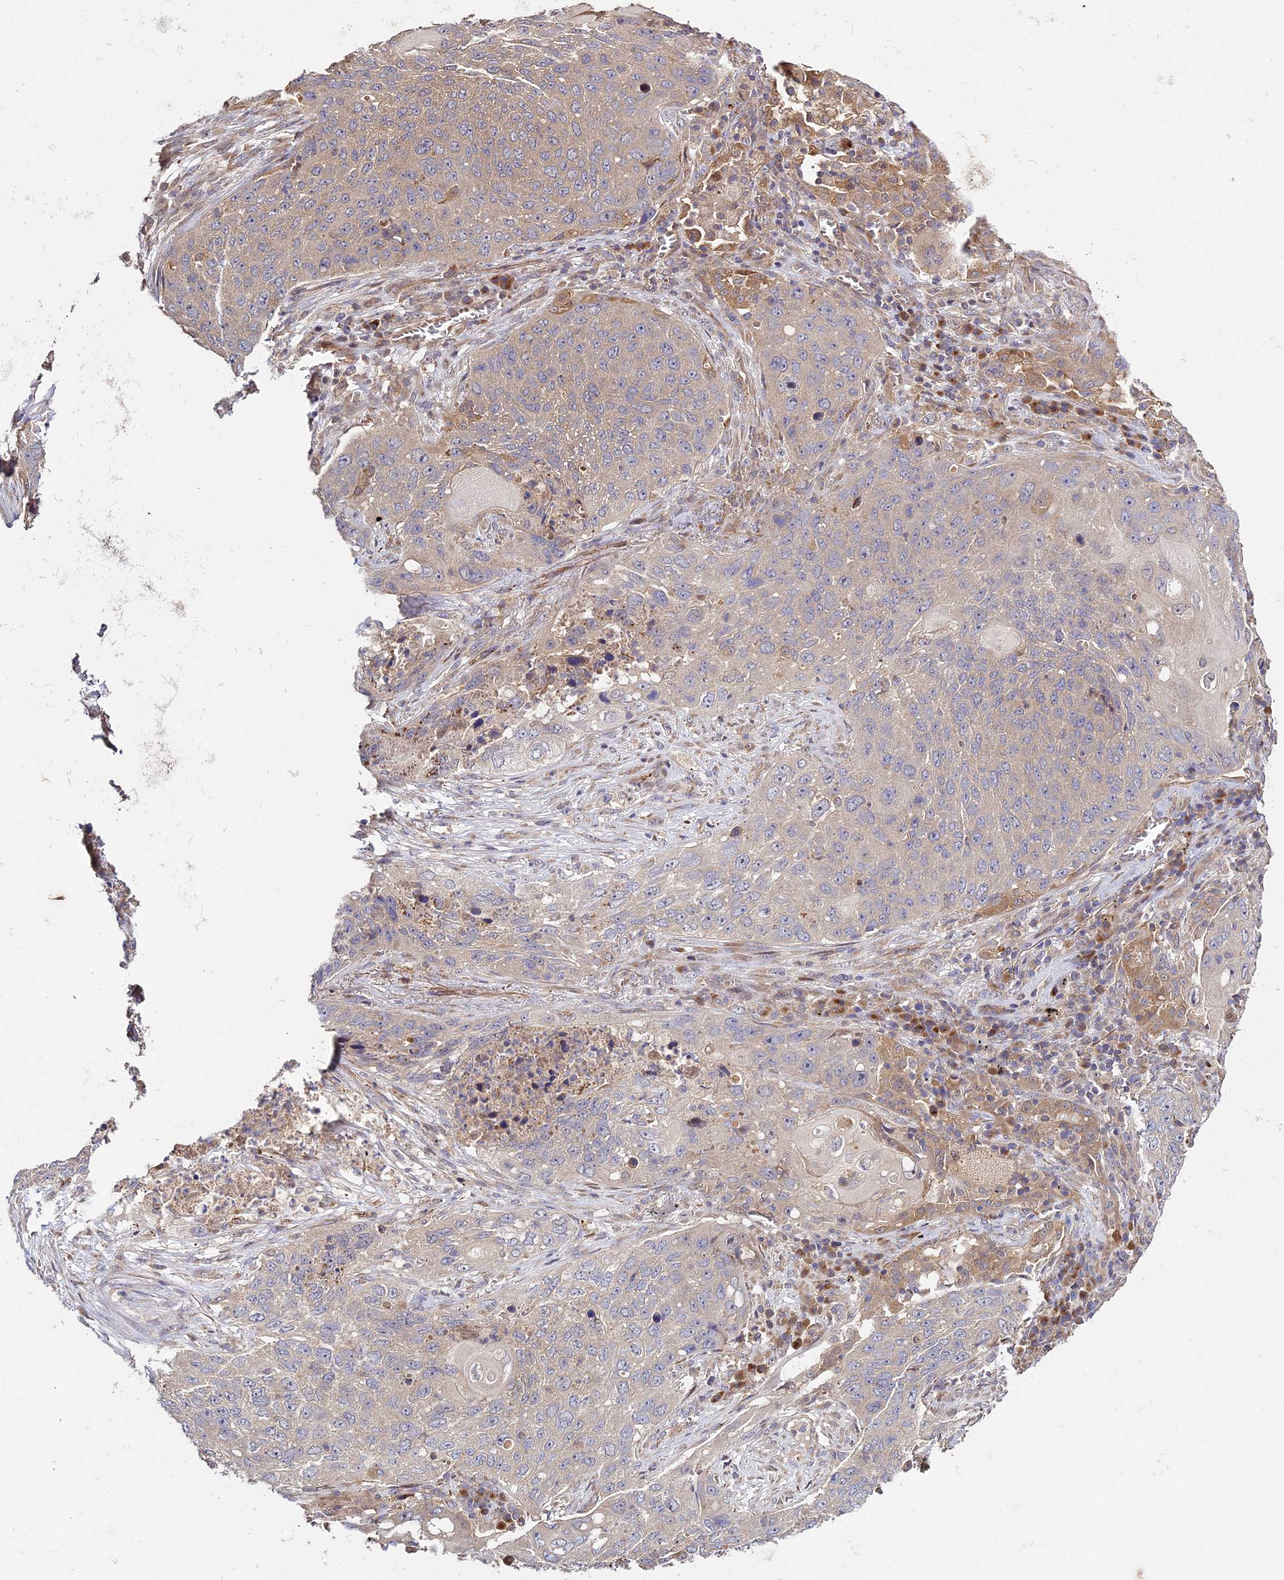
{"staining": {"intensity": "weak", "quantity": "25%-75%", "location": "cytoplasmic/membranous"}, "tissue": "lung cancer", "cell_type": "Tumor cells", "image_type": "cancer", "snomed": [{"axis": "morphology", "description": "Squamous cell carcinoma, NOS"}, {"axis": "topography", "description": "Lung"}], "caption": "A high-resolution micrograph shows immunohistochemistry staining of lung squamous cell carcinoma, which displays weak cytoplasmic/membranous positivity in approximately 25%-75% of tumor cells. The staining is performed using DAB brown chromogen to label protein expression. The nuclei are counter-stained blue using hematoxylin.", "gene": "GRTP1", "patient": {"sex": "female", "age": 63}}